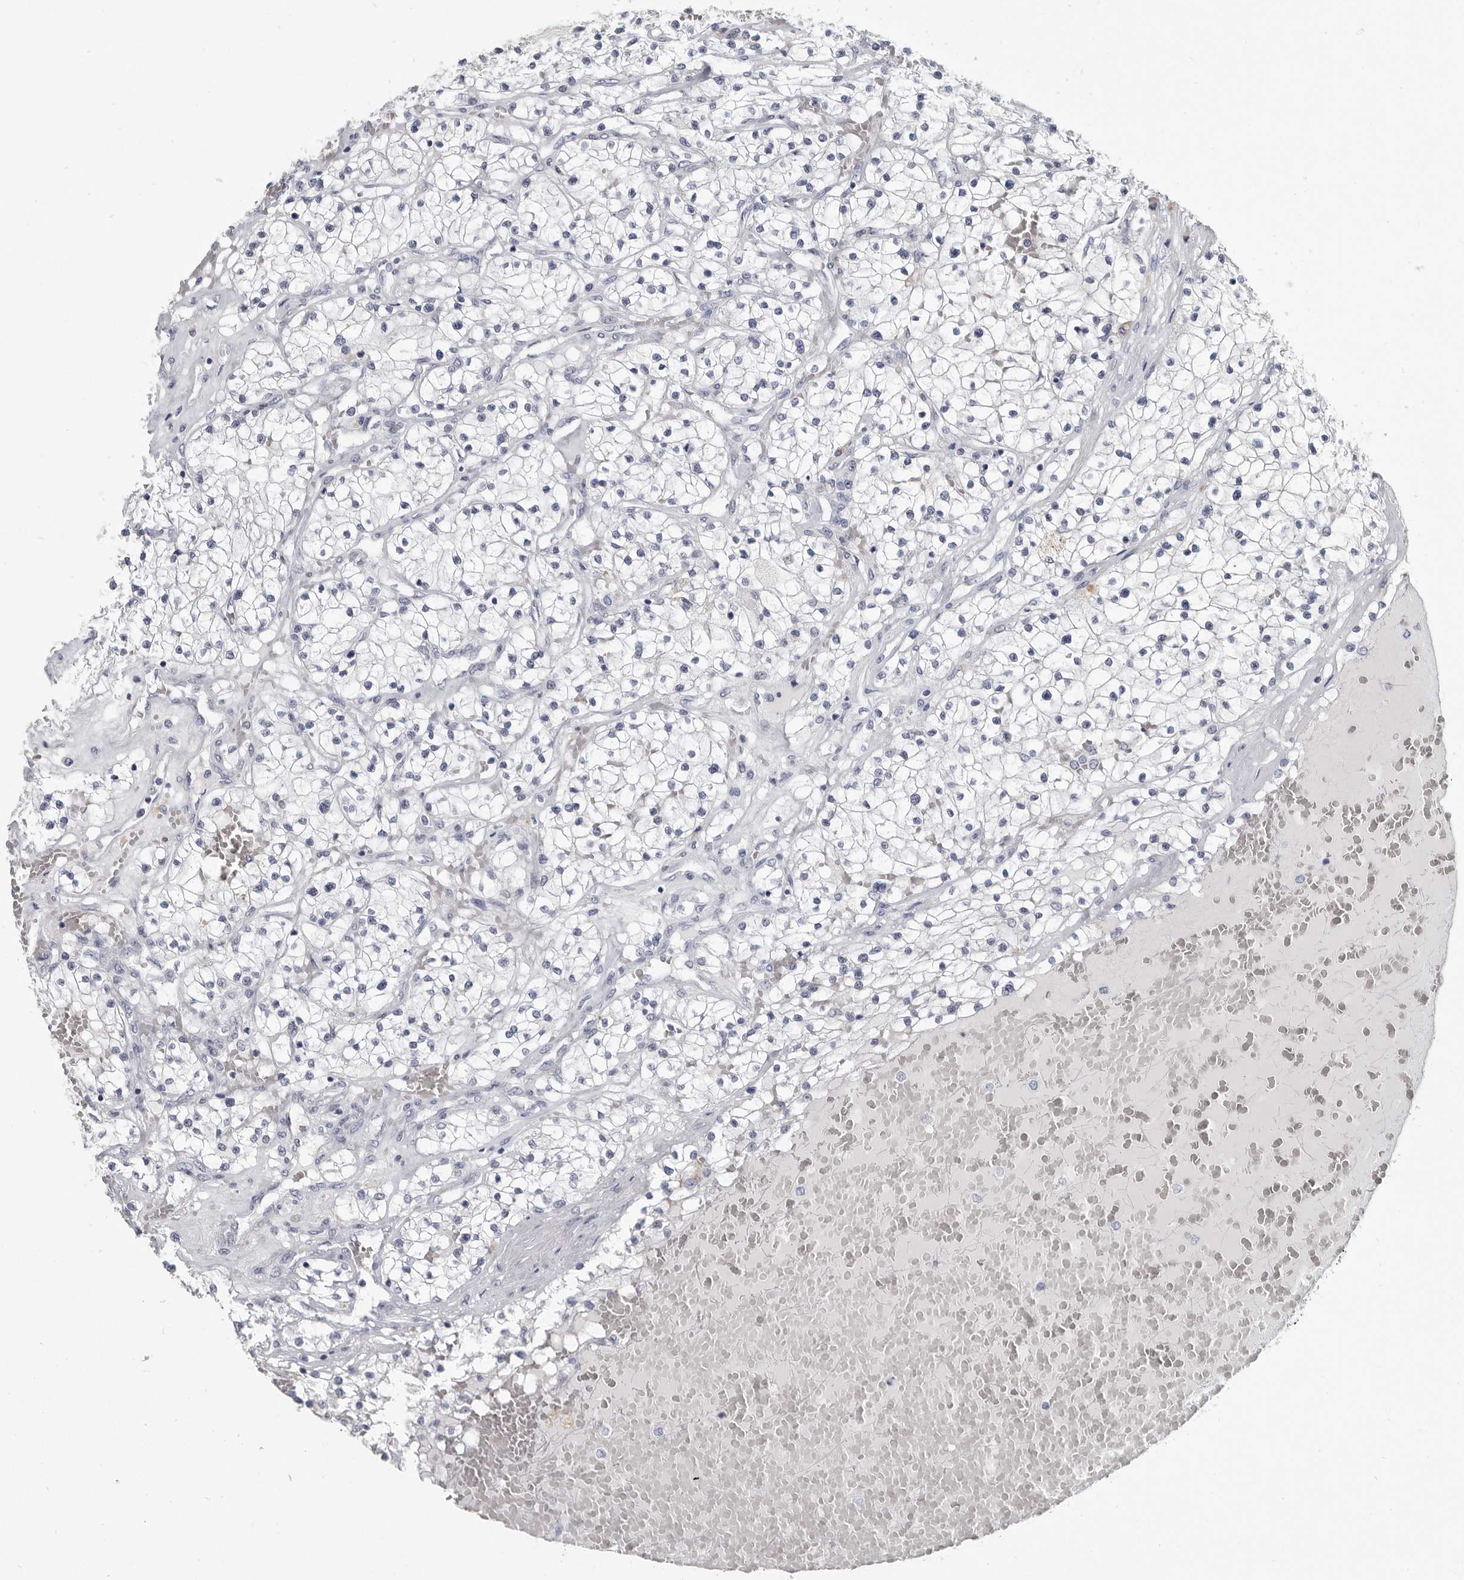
{"staining": {"intensity": "negative", "quantity": "none", "location": "none"}, "tissue": "renal cancer", "cell_type": "Tumor cells", "image_type": "cancer", "snomed": [{"axis": "morphology", "description": "Normal tissue, NOS"}, {"axis": "morphology", "description": "Adenocarcinoma, NOS"}, {"axis": "topography", "description": "Kidney"}], "caption": "This is a photomicrograph of IHC staining of renal cancer (adenocarcinoma), which shows no staining in tumor cells. (Brightfield microscopy of DAB (3,3'-diaminobenzidine) immunohistochemistry at high magnification).", "gene": "WRAP73", "patient": {"sex": "male", "age": 68}}